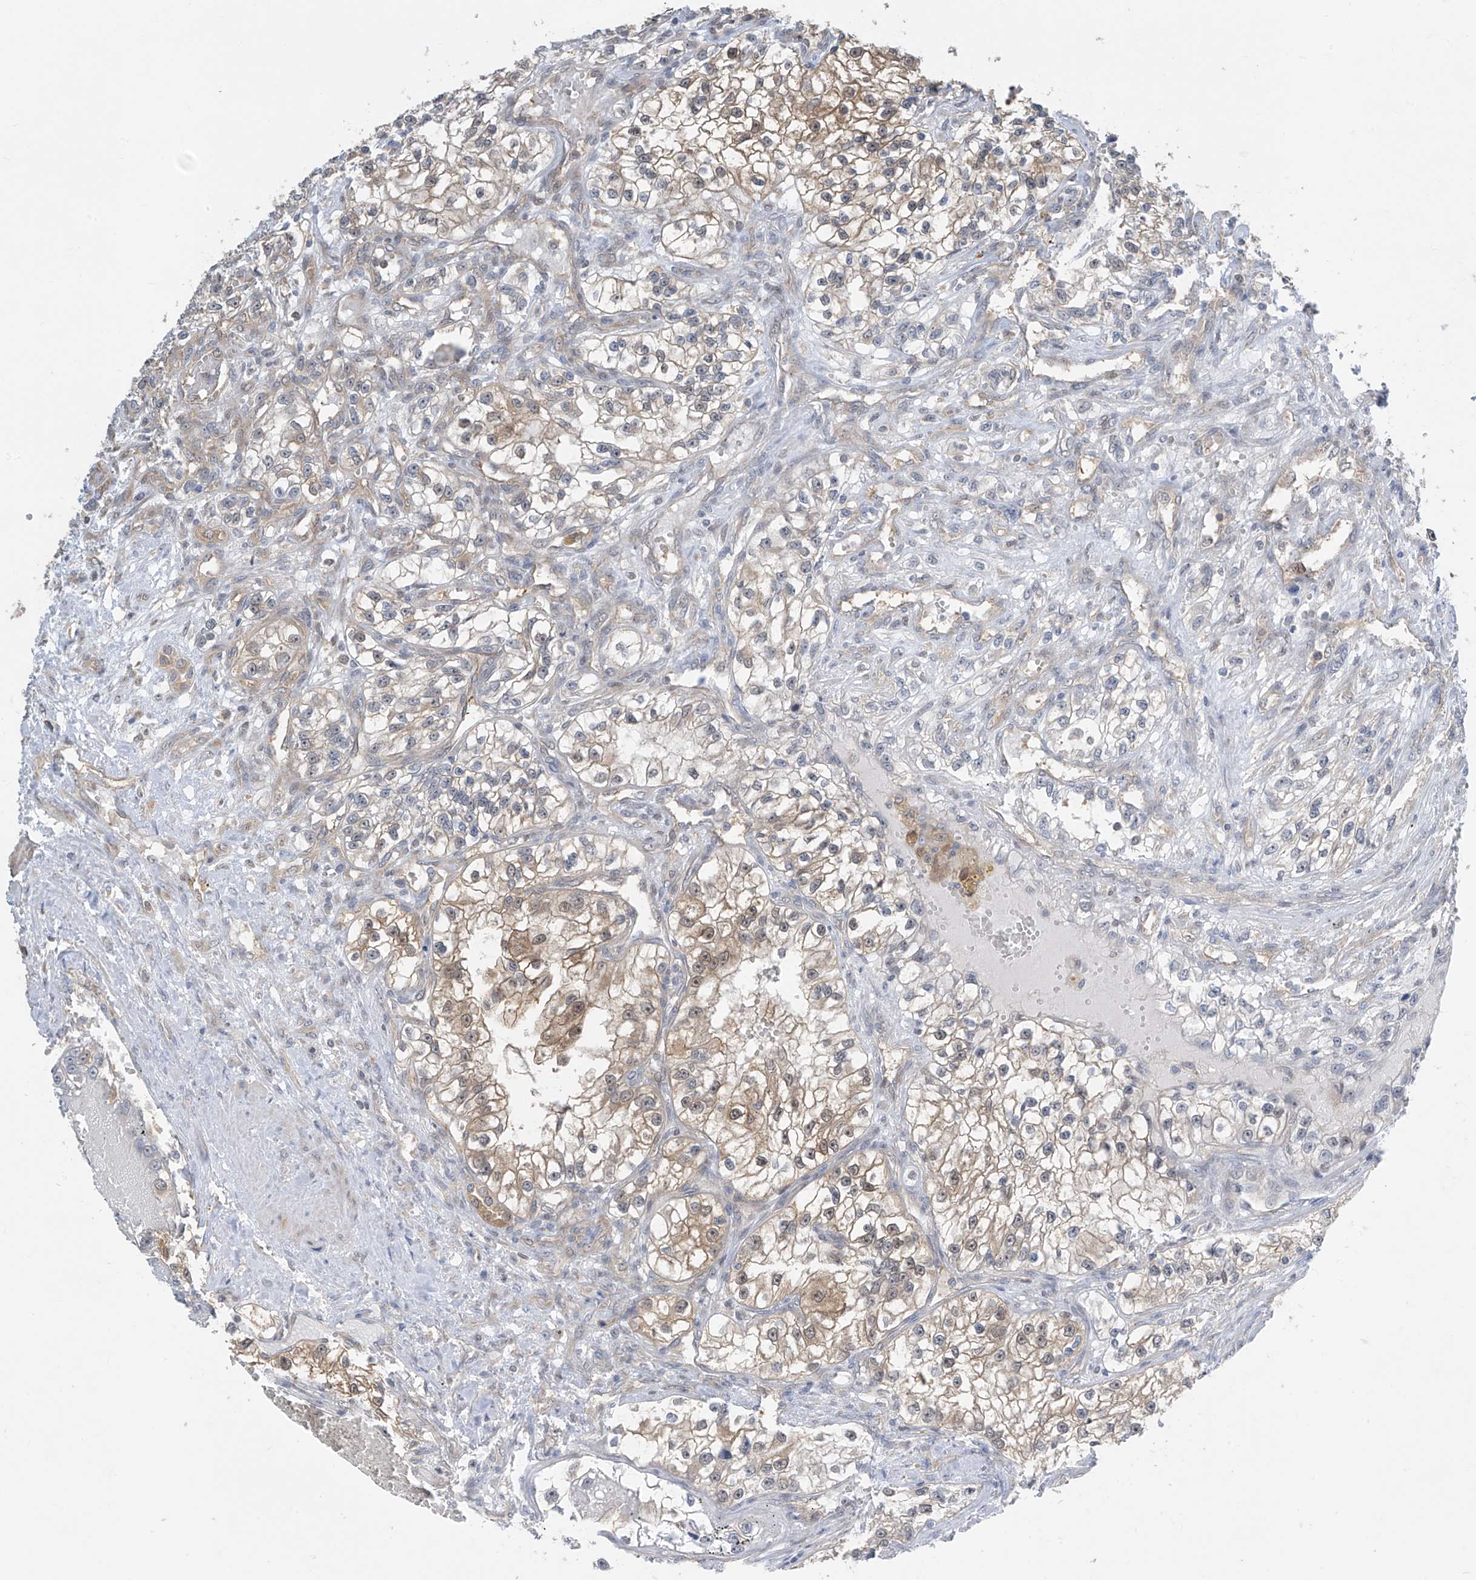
{"staining": {"intensity": "moderate", "quantity": "<25%", "location": "cytoplasmic/membranous,nuclear"}, "tissue": "renal cancer", "cell_type": "Tumor cells", "image_type": "cancer", "snomed": [{"axis": "morphology", "description": "Adenocarcinoma, NOS"}, {"axis": "topography", "description": "Kidney"}], "caption": "Moderate cytoplasmic/membranous and nuclear positivity is seen in about <25% of tumor cells in renal cancer (adenocarcinoma).", "gene": "TTC38", "patient": {"sex": "female", "age": 57}}